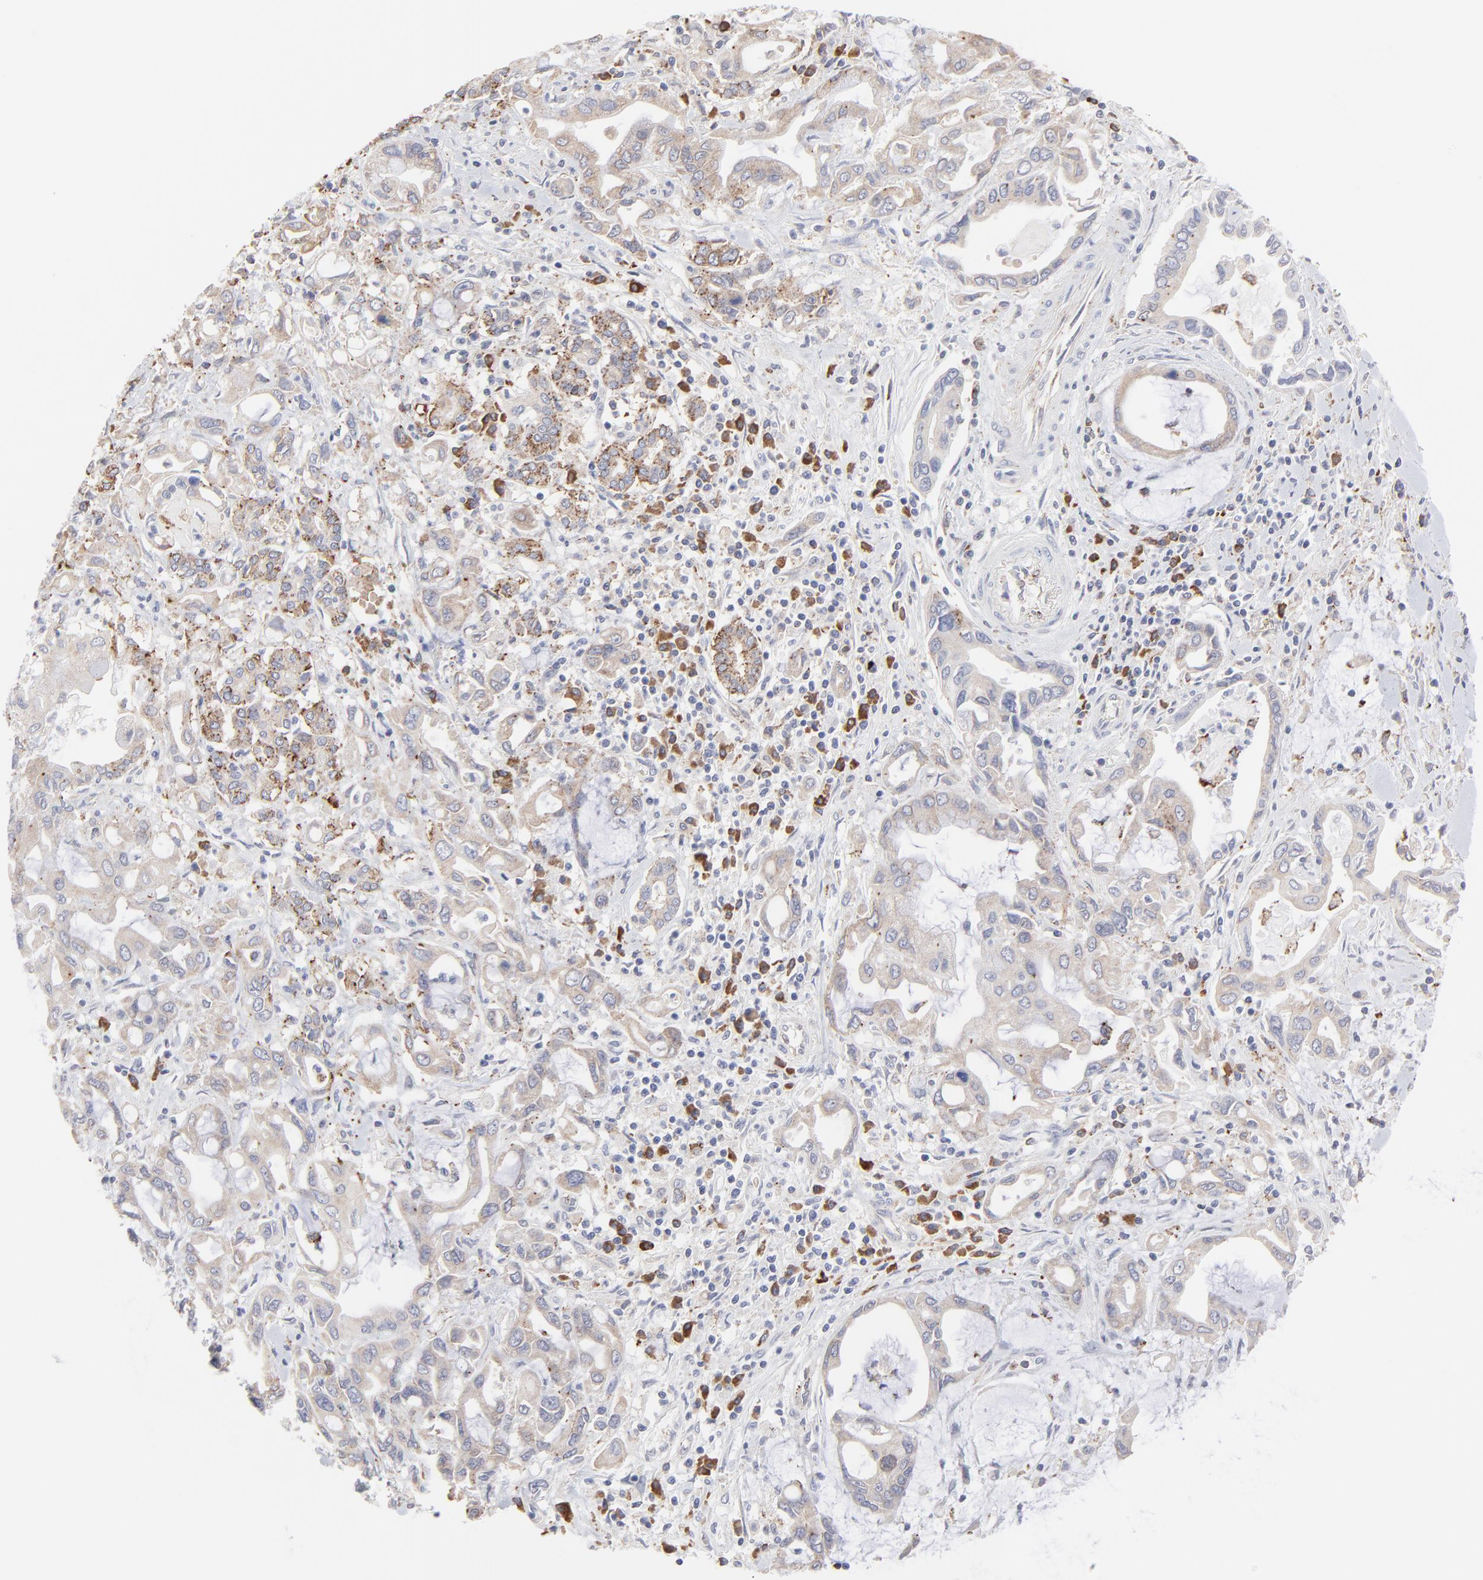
{"staining": {"intensity": "weak", "quantity": ">75%", "location": "cytoplasmic/membranous"}, "tissue": "pancreatic cancer", "cell_type": "Tumor cells", "image_type": "cancer", "snomed": [{"axis": "morphology", "description": "Adenocarcinoma, NOS"}, {"axis": "topography", "description": "Pancreas"}], "caption": "Immunohistochemistry (IHC) staining of pancreatic adenocarcinoma, which shows low levels of weak cytoplasmic/membranous expression in about >75% of tumor cells indicating weak cytoplasmic/membranous protein positivity. The staining was performed using DAB (3,3'-diaminobenzidine) (brown) for protein detection and nuclei were counterstained in hematoxylin (blue).", "gene": "TRIM22", "patient": {"sex": "female", "age": 57}}